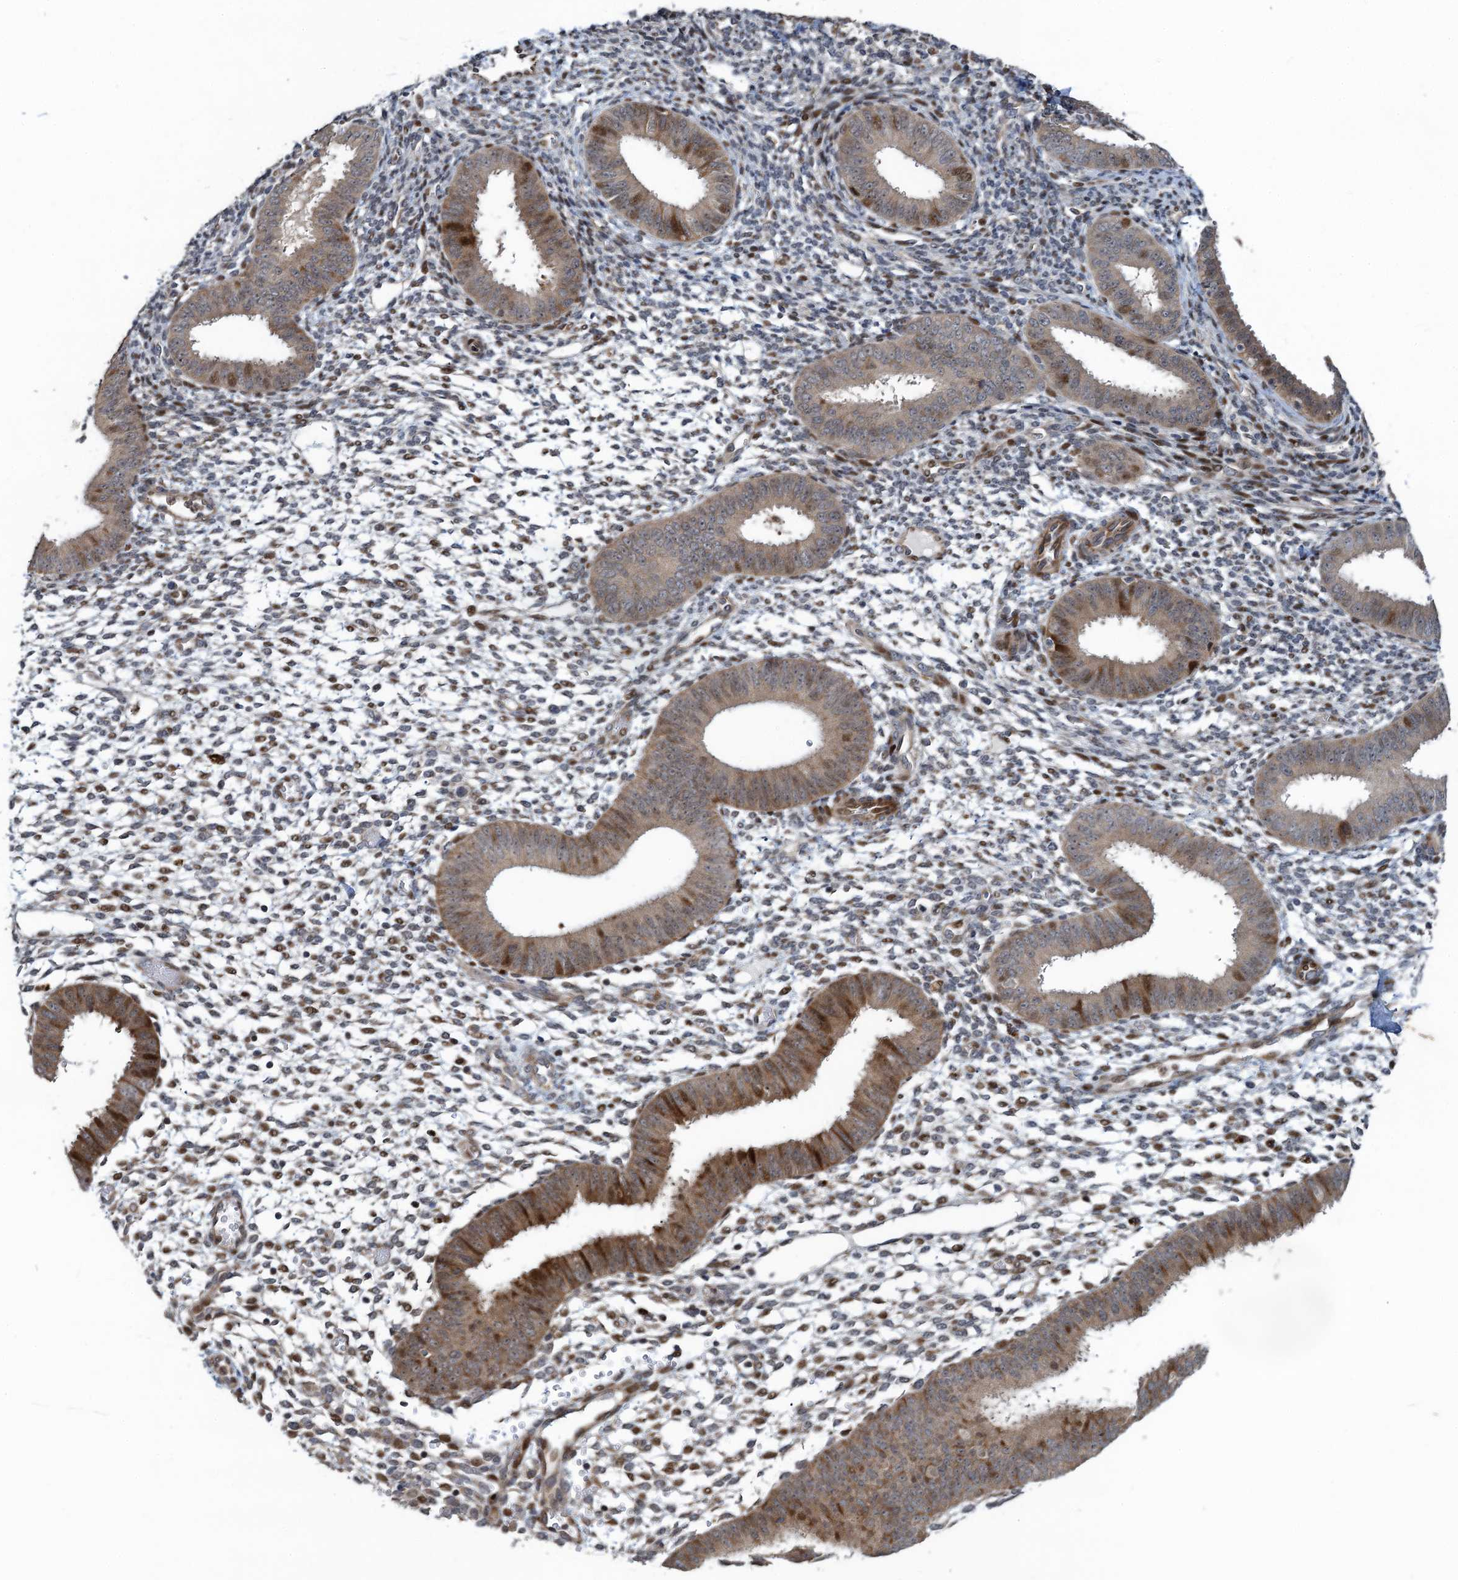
{"staining": {"intensity": "negative", "quantity": "none", "location": "none"}, "tissue": "endometrium", "cell_type": "Cells in endometrial stroma", "image_type": "normal", "snomed": [{"axis": "morphology", "description": "Normal tissue, NOS"}, {"axis": "topography", "description": "Uterus"}, {"axis": "topography", "description": "Endometrium"}], "caption": "The immunohistochemistry (IHC) image has no significant expression in cells in endometrial stroma of endometrium.", "gene": "ATOSA", "patient": {"sex": "female", "age": 48}}